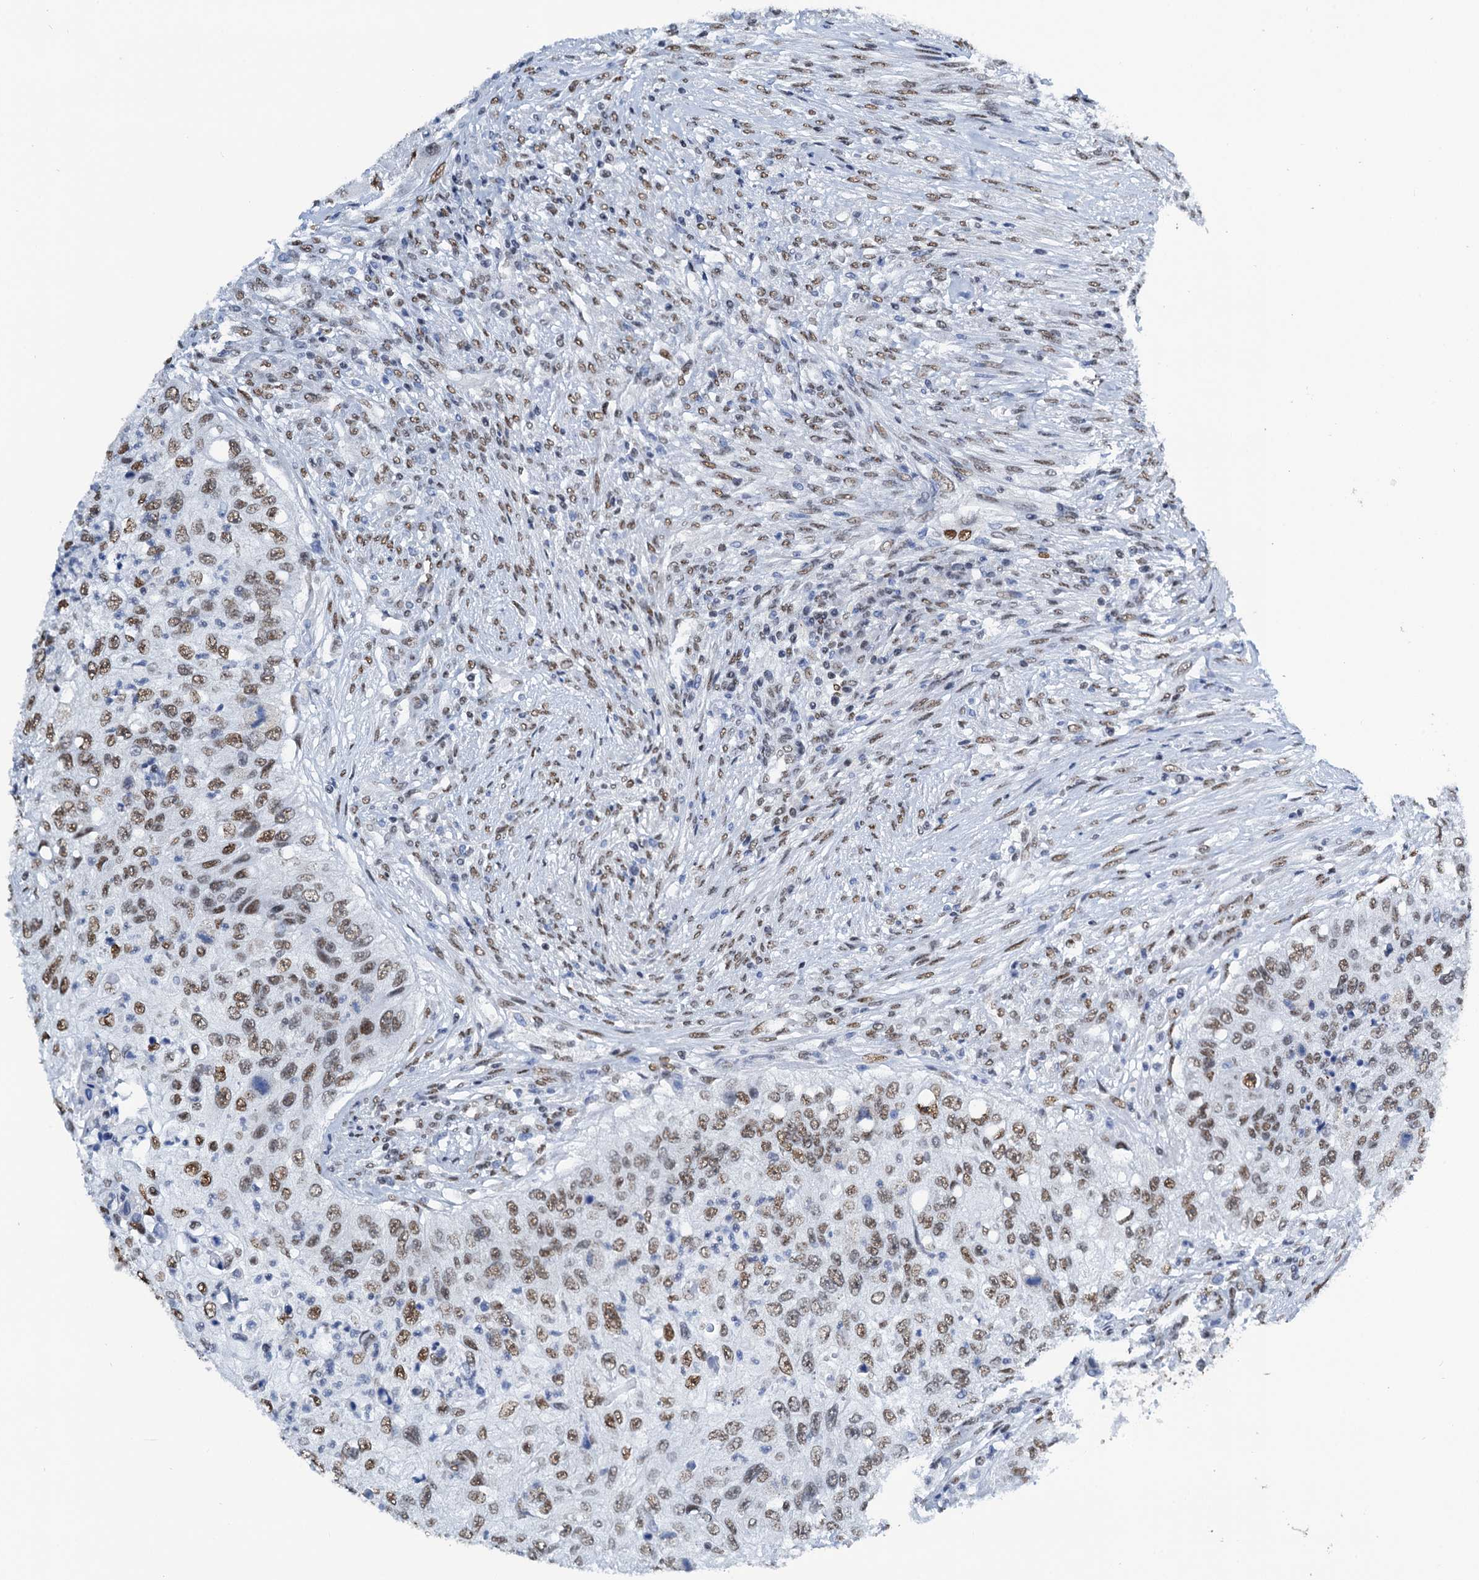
{"staining": {"intensity": "moderate", "quantity": ">75%", "location": "nuclear"}, "tissue": "urothelial cancer", "cell_type": "Tumor cells", "image_type": "cancer", "snomed": [{"axis": "morphology", "description": "Urothelial carcinoma, High grade"}, {"axis": "topography", "description": "Urinary bladder"}], "caption": "Tumor cells demonstrate medium levels of moderate nuclear expression in about >75% of cells in human urothelial carcinoma (high-grade).", "gene": "SLTM", "patient": {"sex": "female", "age": 60}}